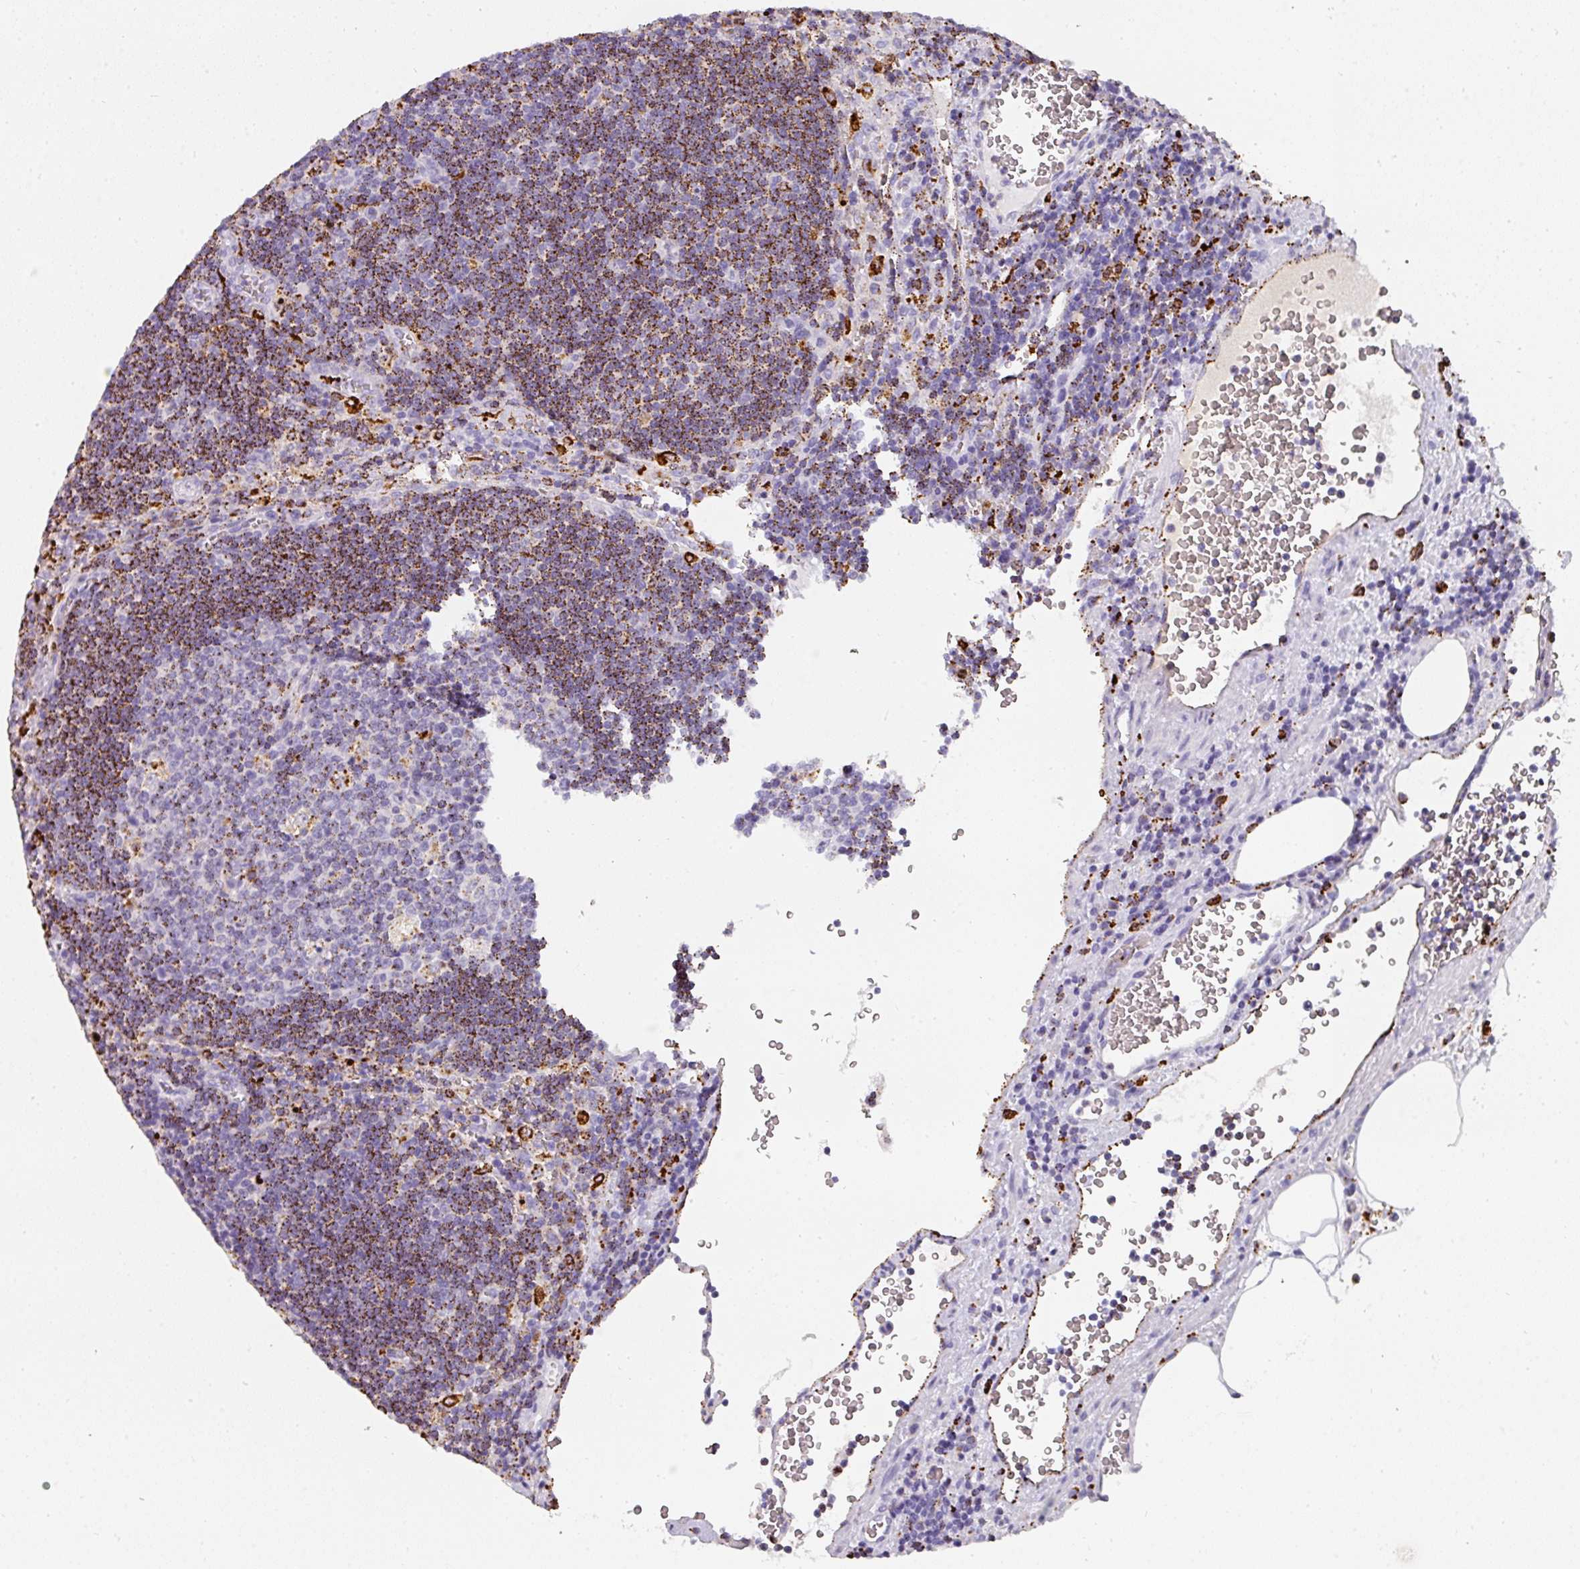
{"staining": {"intensity": "moderate", "quantity": "<25%", "location": "cytoplasmic/membranous"}, "tissue": "lymph node", "cell_type": "Germinal center cells", "image_type": "normal", "snomed": [{"axis": "morphology", "description": "Normal tissue, NOS"}, {"axis": "topography", "description": "Lymph node"}], "caption": "The micrograph reveals staining of normal lymph node, revealing moderate cytoplasmic/membranous protein expression (brown color) within germinal center cells.", "gene": "MMACHC", "patient": {"sex": "male", "age": 50}}